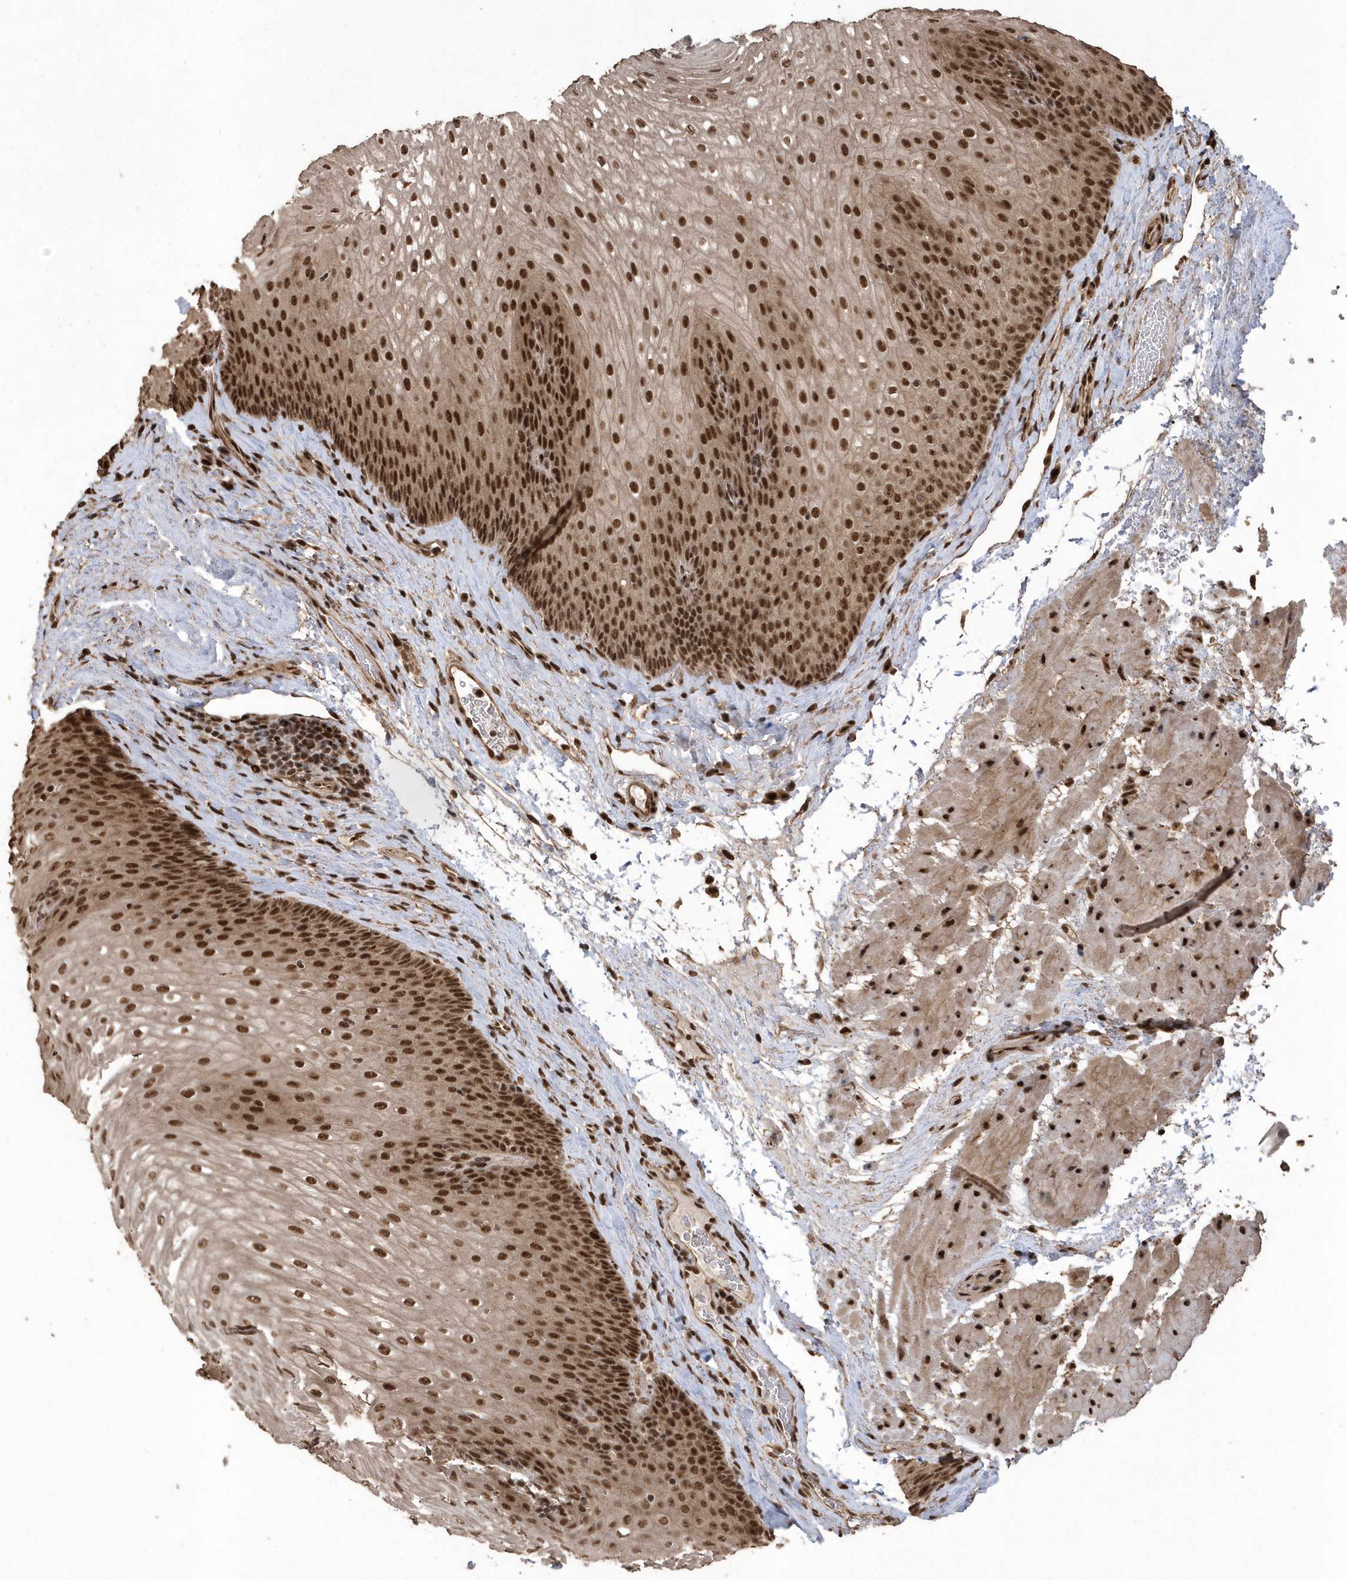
{"staining": {"intensity": "strong", "quantity": ">75%", "location": "nuclear"}, "tissue": "esophagus", "cell_type": "Squamous epithelial cells", "image_type": "normal", "snomed": [{"axis": "morphology", "description": "Normal tissue, NOS"}, {"axis": "topography", "description": "Esophagus"}], "caption": "This image shows immunohistochemistry (IHC) staining of normal esophagus, with high strong nuclear staining in approximately >75% of squamous epithelial cells.", "gene": "INTS12", "patient": {"sex": "female", "age": 66}}